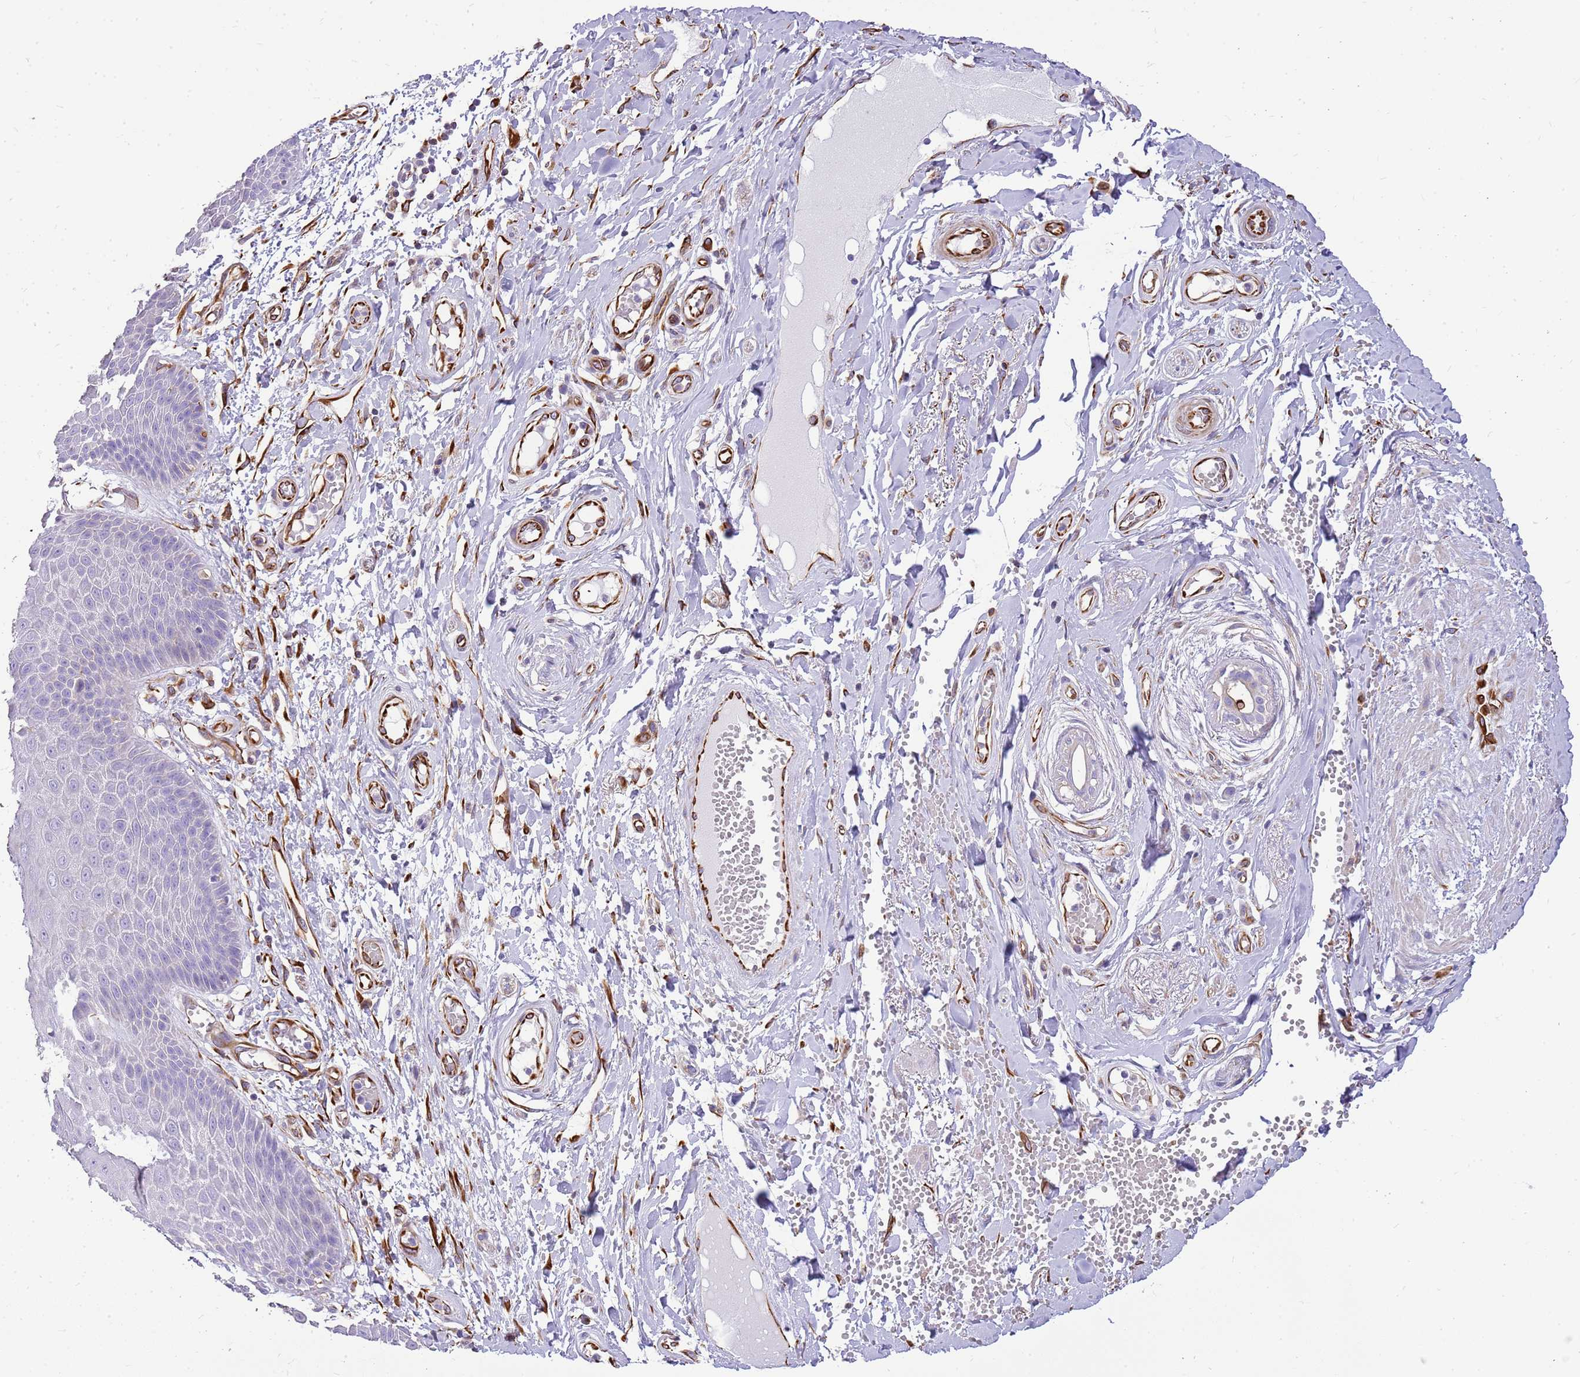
{"staining": {"intensity": "negative", "quantity": "none", "location": "none"}, "tissue": "skin", "cell_type": "Epidermal cells", "image_type": "normal", "snomed": [{"axis": "morphology", "description": "Normal tissue, NOS"}, {"axis": "topography", "description": "Anal"}], "caption": "The photomicrograph demonstrates no staining of epidermal cells in normal skin. (DAB IHC, high magnification).", "gene": "ZDHHC1", "patient": {"sex": "male", "age": 78}}